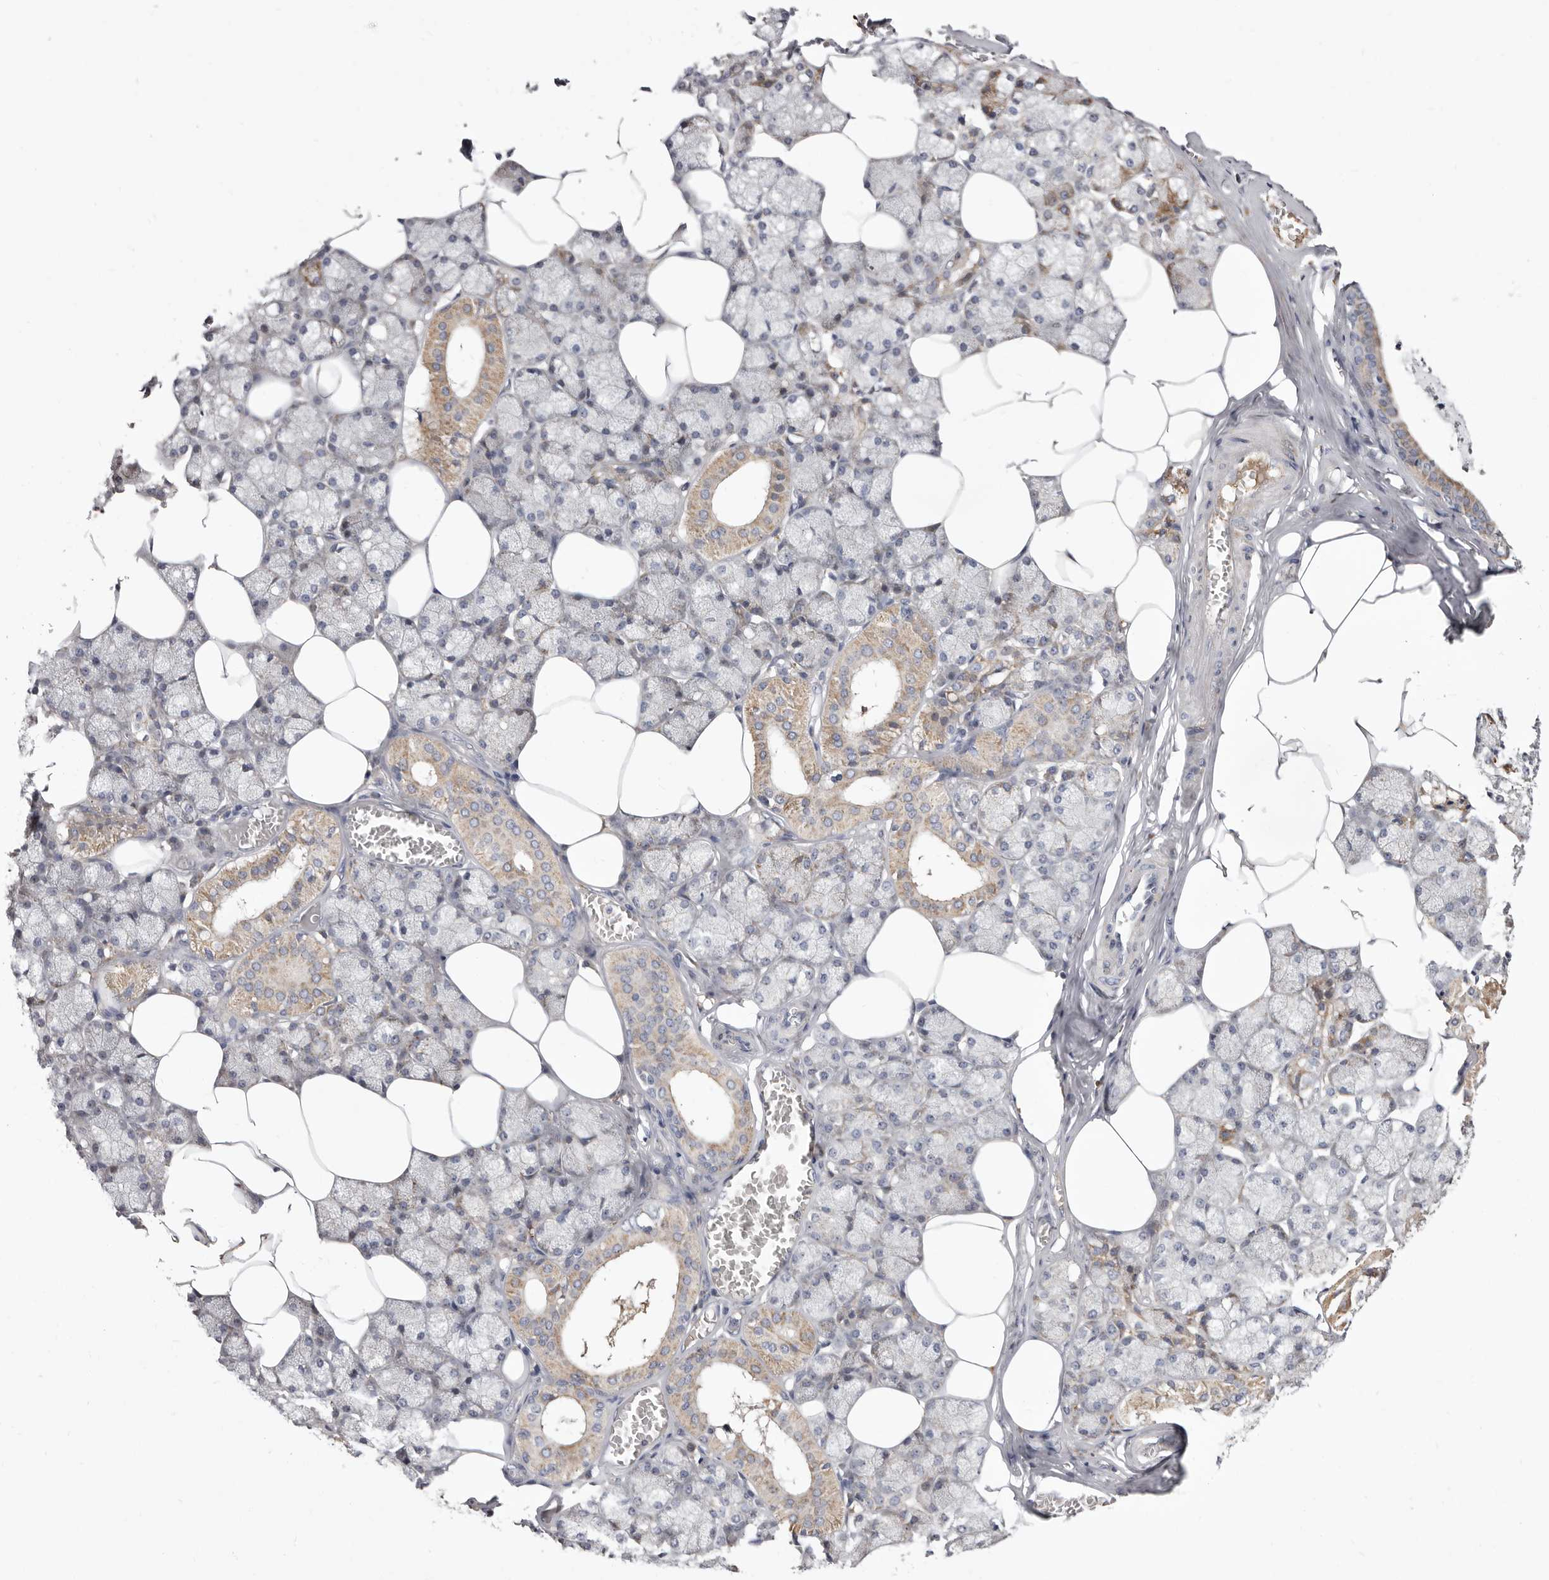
{"staining": {"intensity": "moderate", "quantity": "<25%", "location": "cytoplasmic/membranous"}, "tissue": "salivary gland", "cell_type": "Glandular cells", "image_type": "normal", "snomed": [{"axis": "morphology", "description": "Normal tissue, NOS"}, {"axis": "topography", "description": "Salivary gland"}], "caption": "Immunohistochemistry (IHC) of benign salivary gland shows low levels of moderate cytoplasmic/membranous positivity in approximately <25% of glandular cells. The protein is stained brown, and the nuclei are stained in blue (DAB IHC with brightfield microscopy, high magnification).", "gene": "NUBPL", "patient": {"sex": "male", "age": 62}}